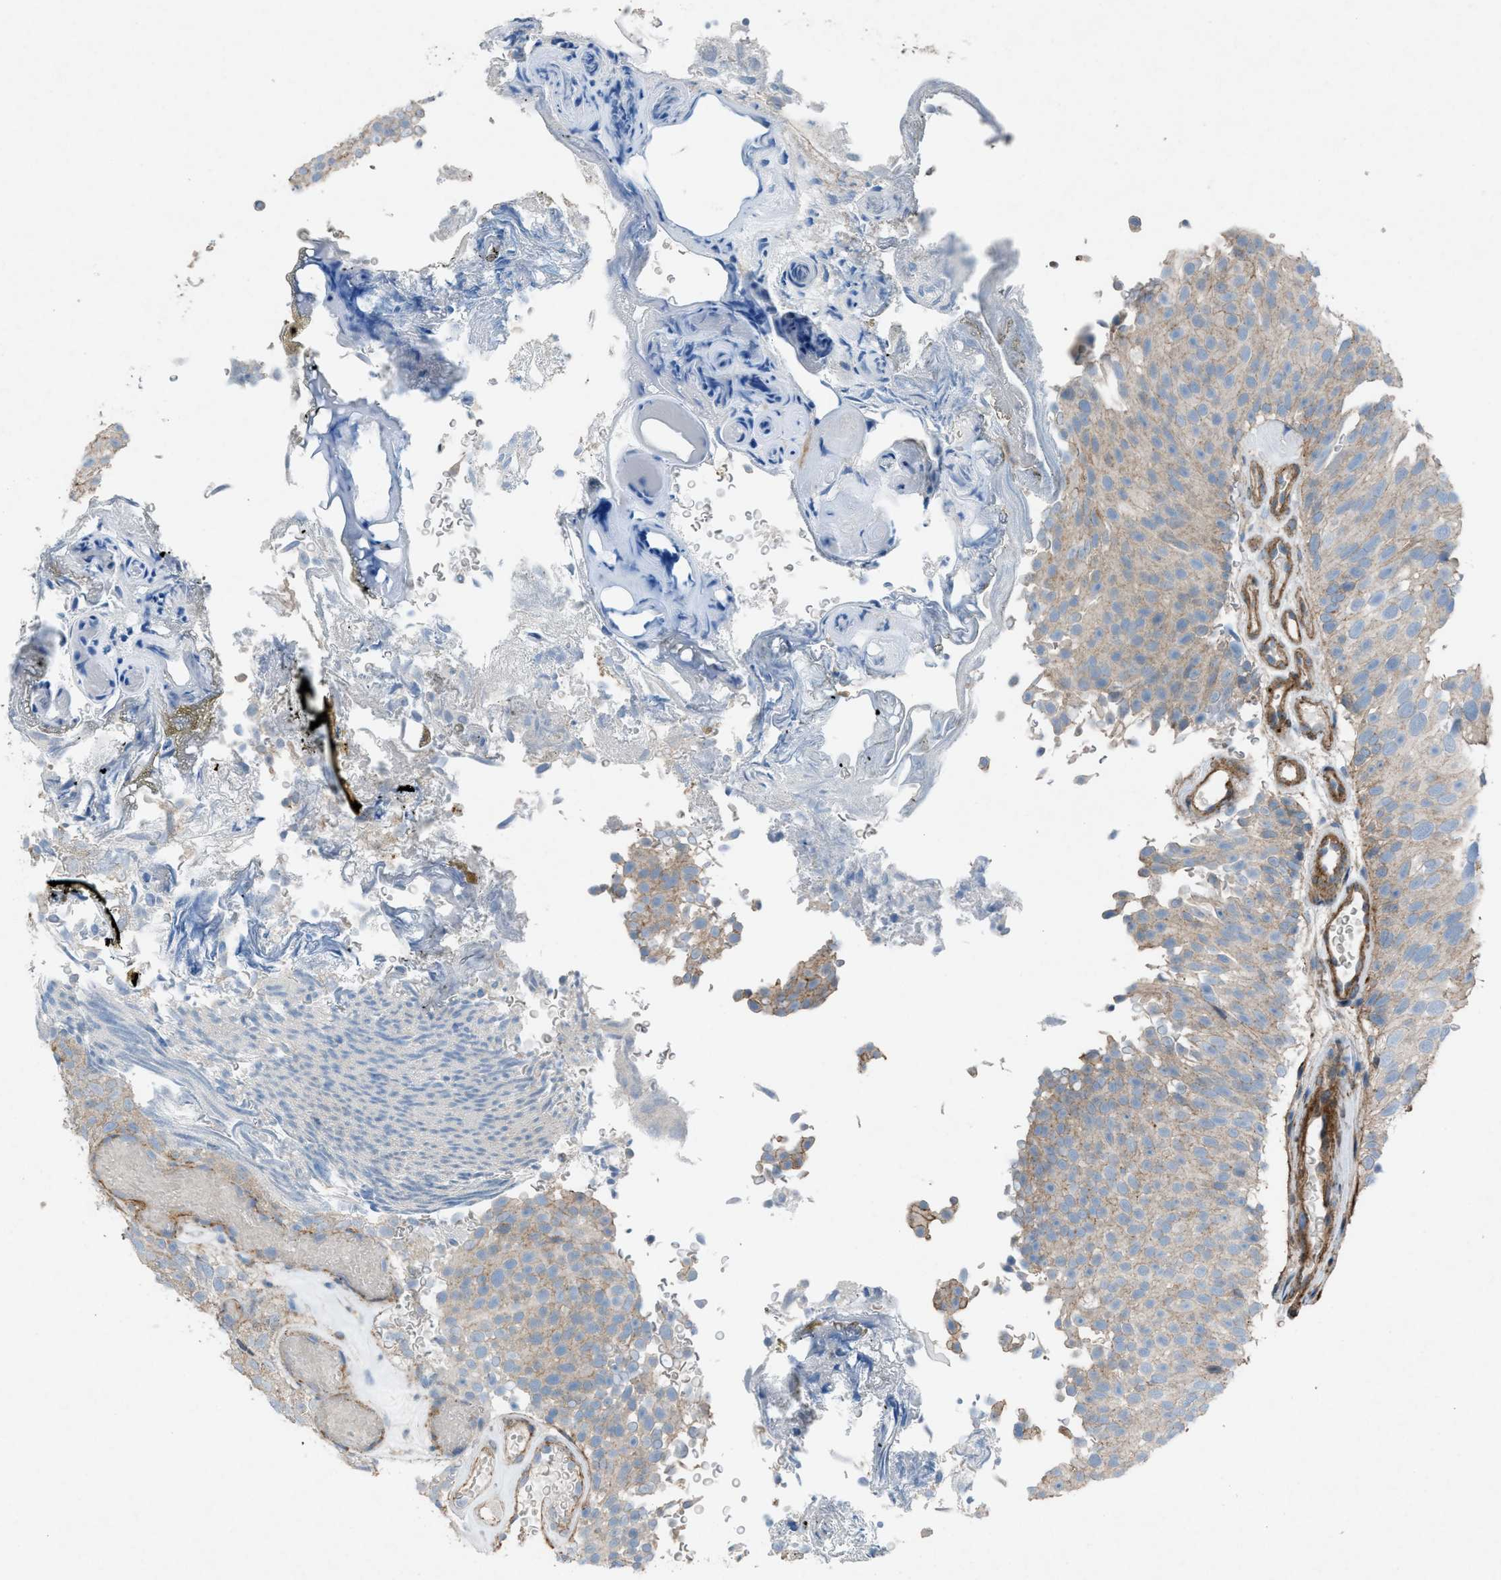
{"staining": {"intensity": "weak", "quantity": ">75%", "location": "cytoplasmic/membranous"}, "tissue": "urothelial cancer", "cell_type": "Tumor cells", "image_type": "cancer", "snomed": [{"axis": "morphology", "description": "Urothelial carcinoma, Low grade"}, {"axis": "topography", "description": "Urinary bladder"}], "caption": "Urothelial cancer stained with a brown dye exhibits weak cytoplasmic/membranous positive expression in about >75% of tumor cells.", "gene": "NCK2", "patient": {"sex": "male", "age": 78}}